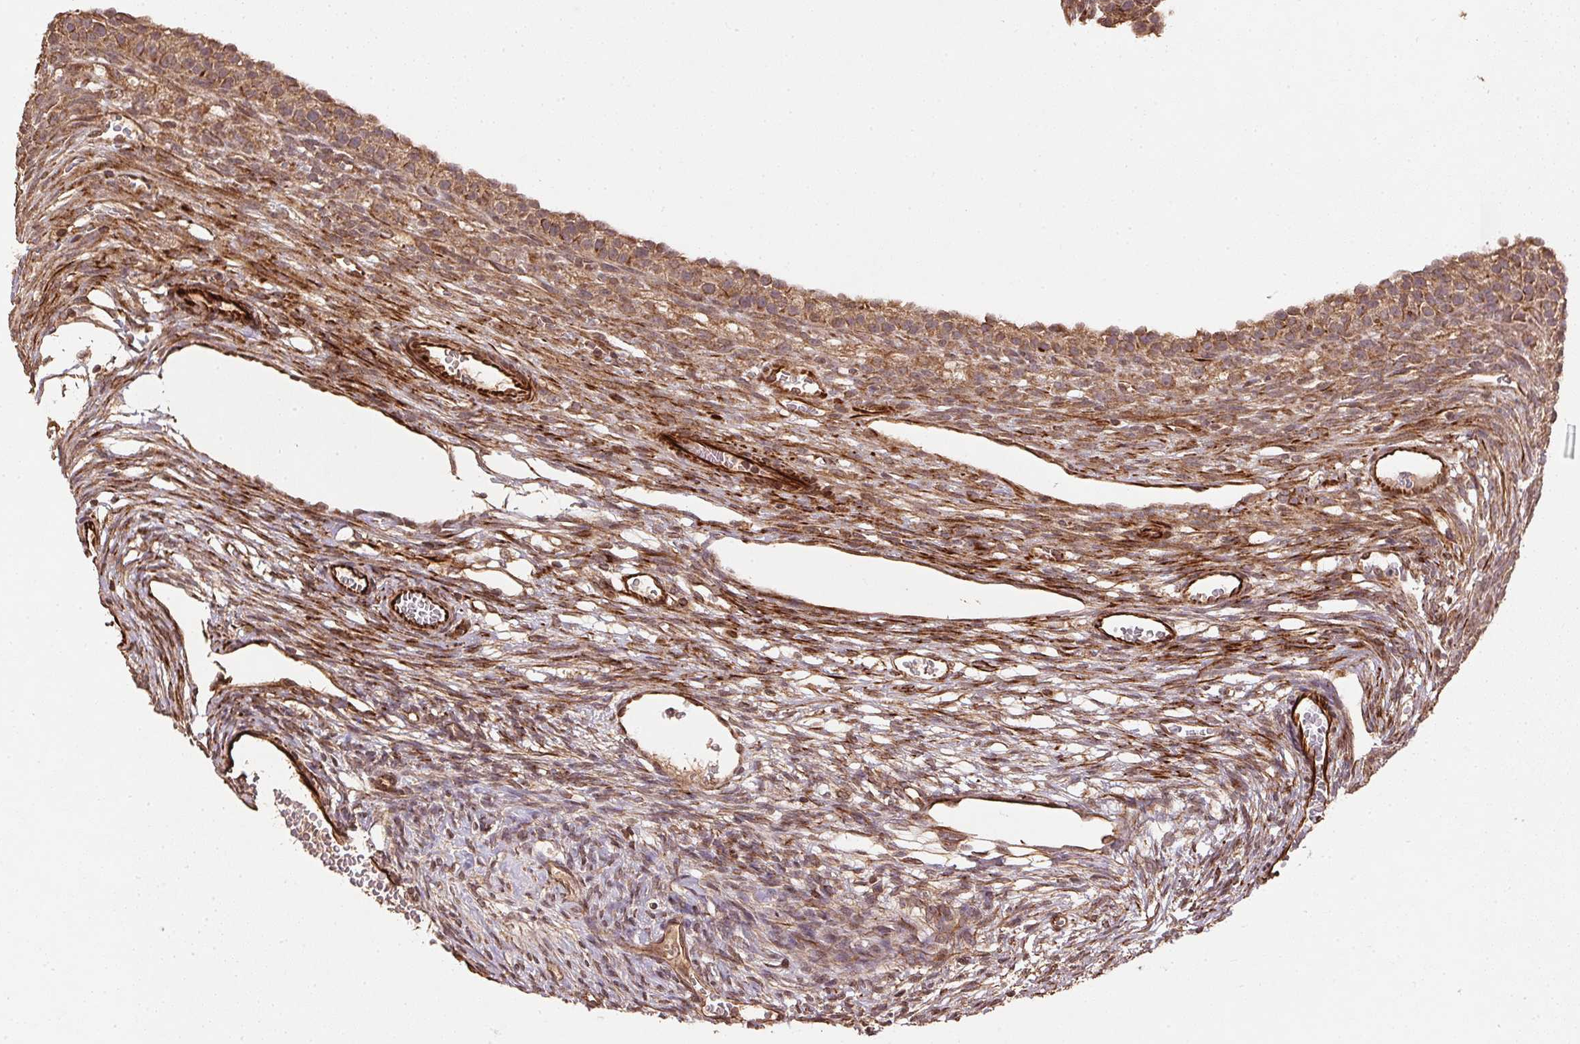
{"staining": {"intensity": "weak", "quantity": ">75%", "location": "cytoplasmic/membranous"}, "tissue": "ovary", "cell_type": "Follicle cells", "image_type": "normal", "snomed": [{"axis": "morphology", "description": "Normal tissue, NOS"}, {"axis": "topography", "description": "Ovary"}], "caption": "Immunohistochemistry (IHC) of normal human ovary shows low levels of weak cytoplasmic/membranous staining in about >75% of follicle cells. (IHC, brightfield microscopy, high magnification).", "gene": "SPRED2", "patient": {"sex": "female", "age": 34}}